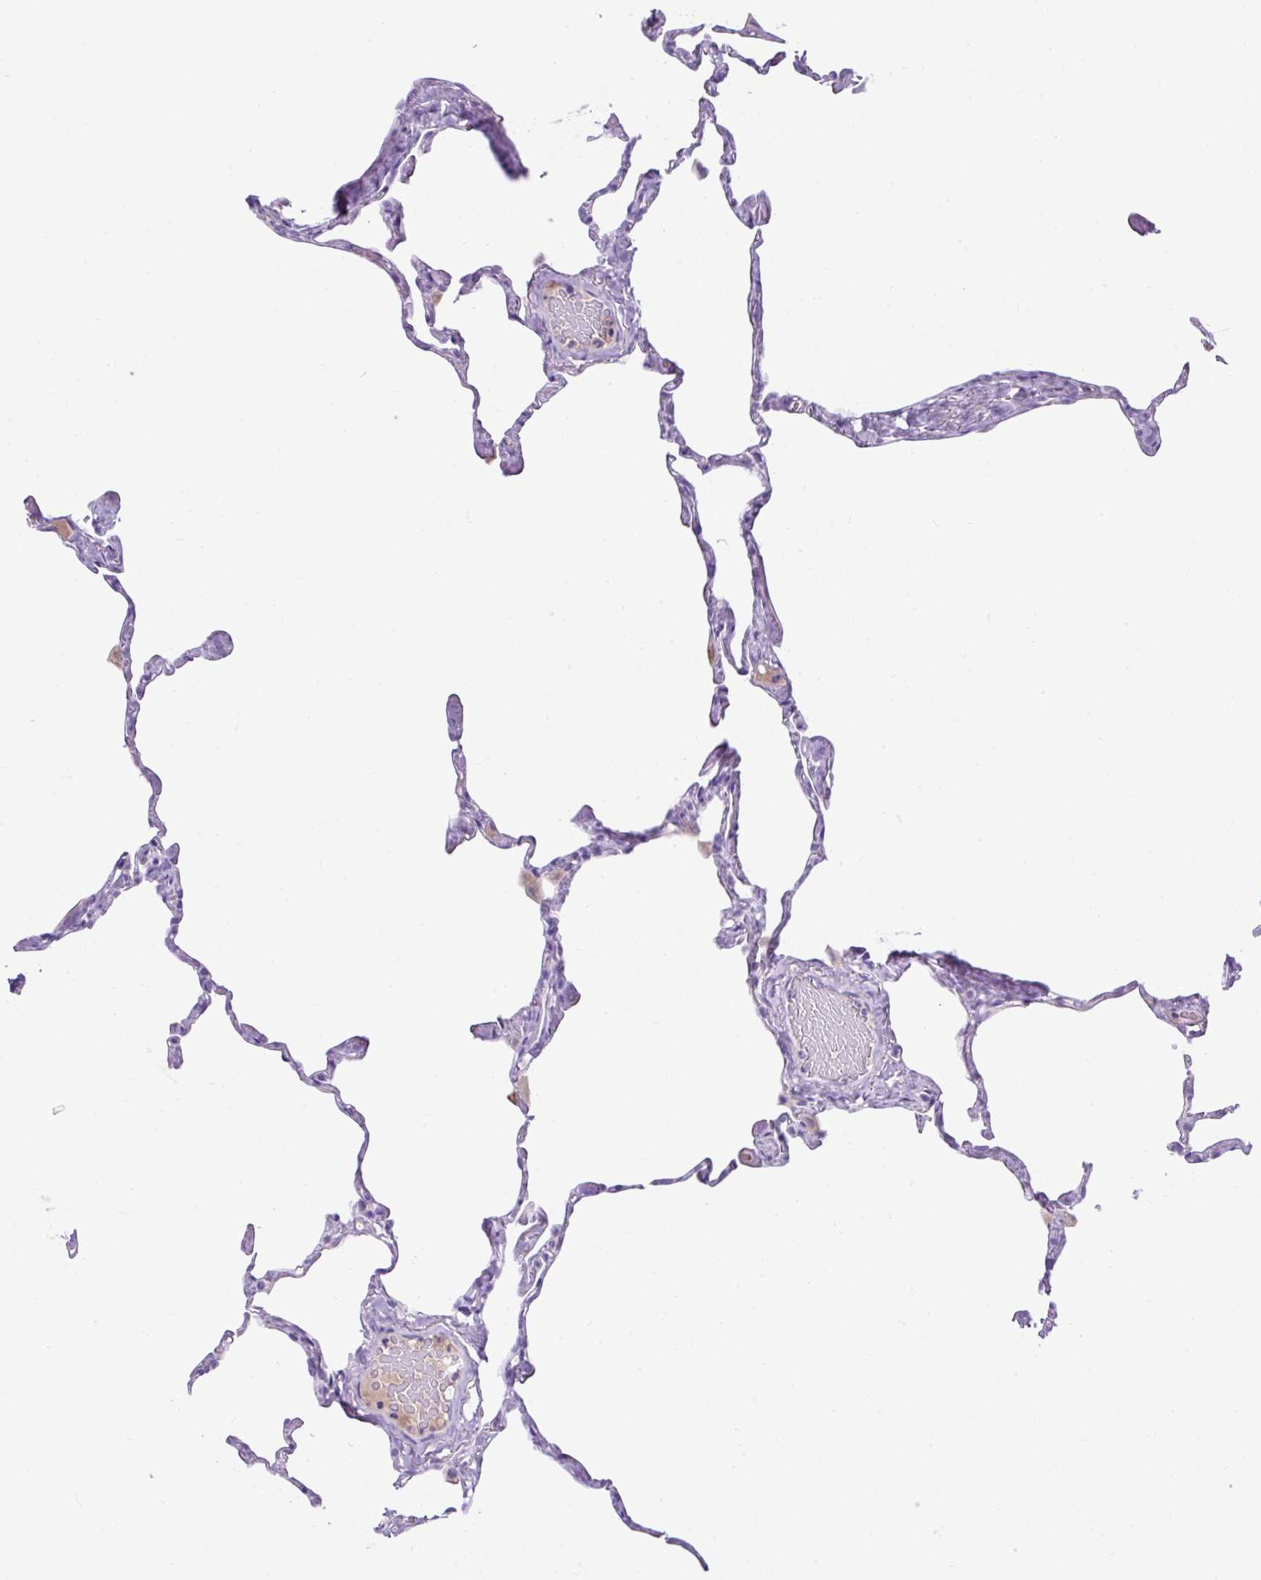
{"staining": {"intensity": "negative", "quantity": "none", "location": "none"}, "tissue": "lung", "cell_type": "Alveolar cells", "image_type": "normal", "snomed": [{"axis": "morphology", "description": "Normal tissue, NOS"}, {"axis": "topography", "description": "Lung"}], "caption": "An image of human lung is negative for staining in alveolar cells. (Brightfield microscopy of DAB (3,3'-diaminobenzidine) IHC at high magnification).", "gene": "SPTBN5", "patient": {"sex": "male", "age": 65}}